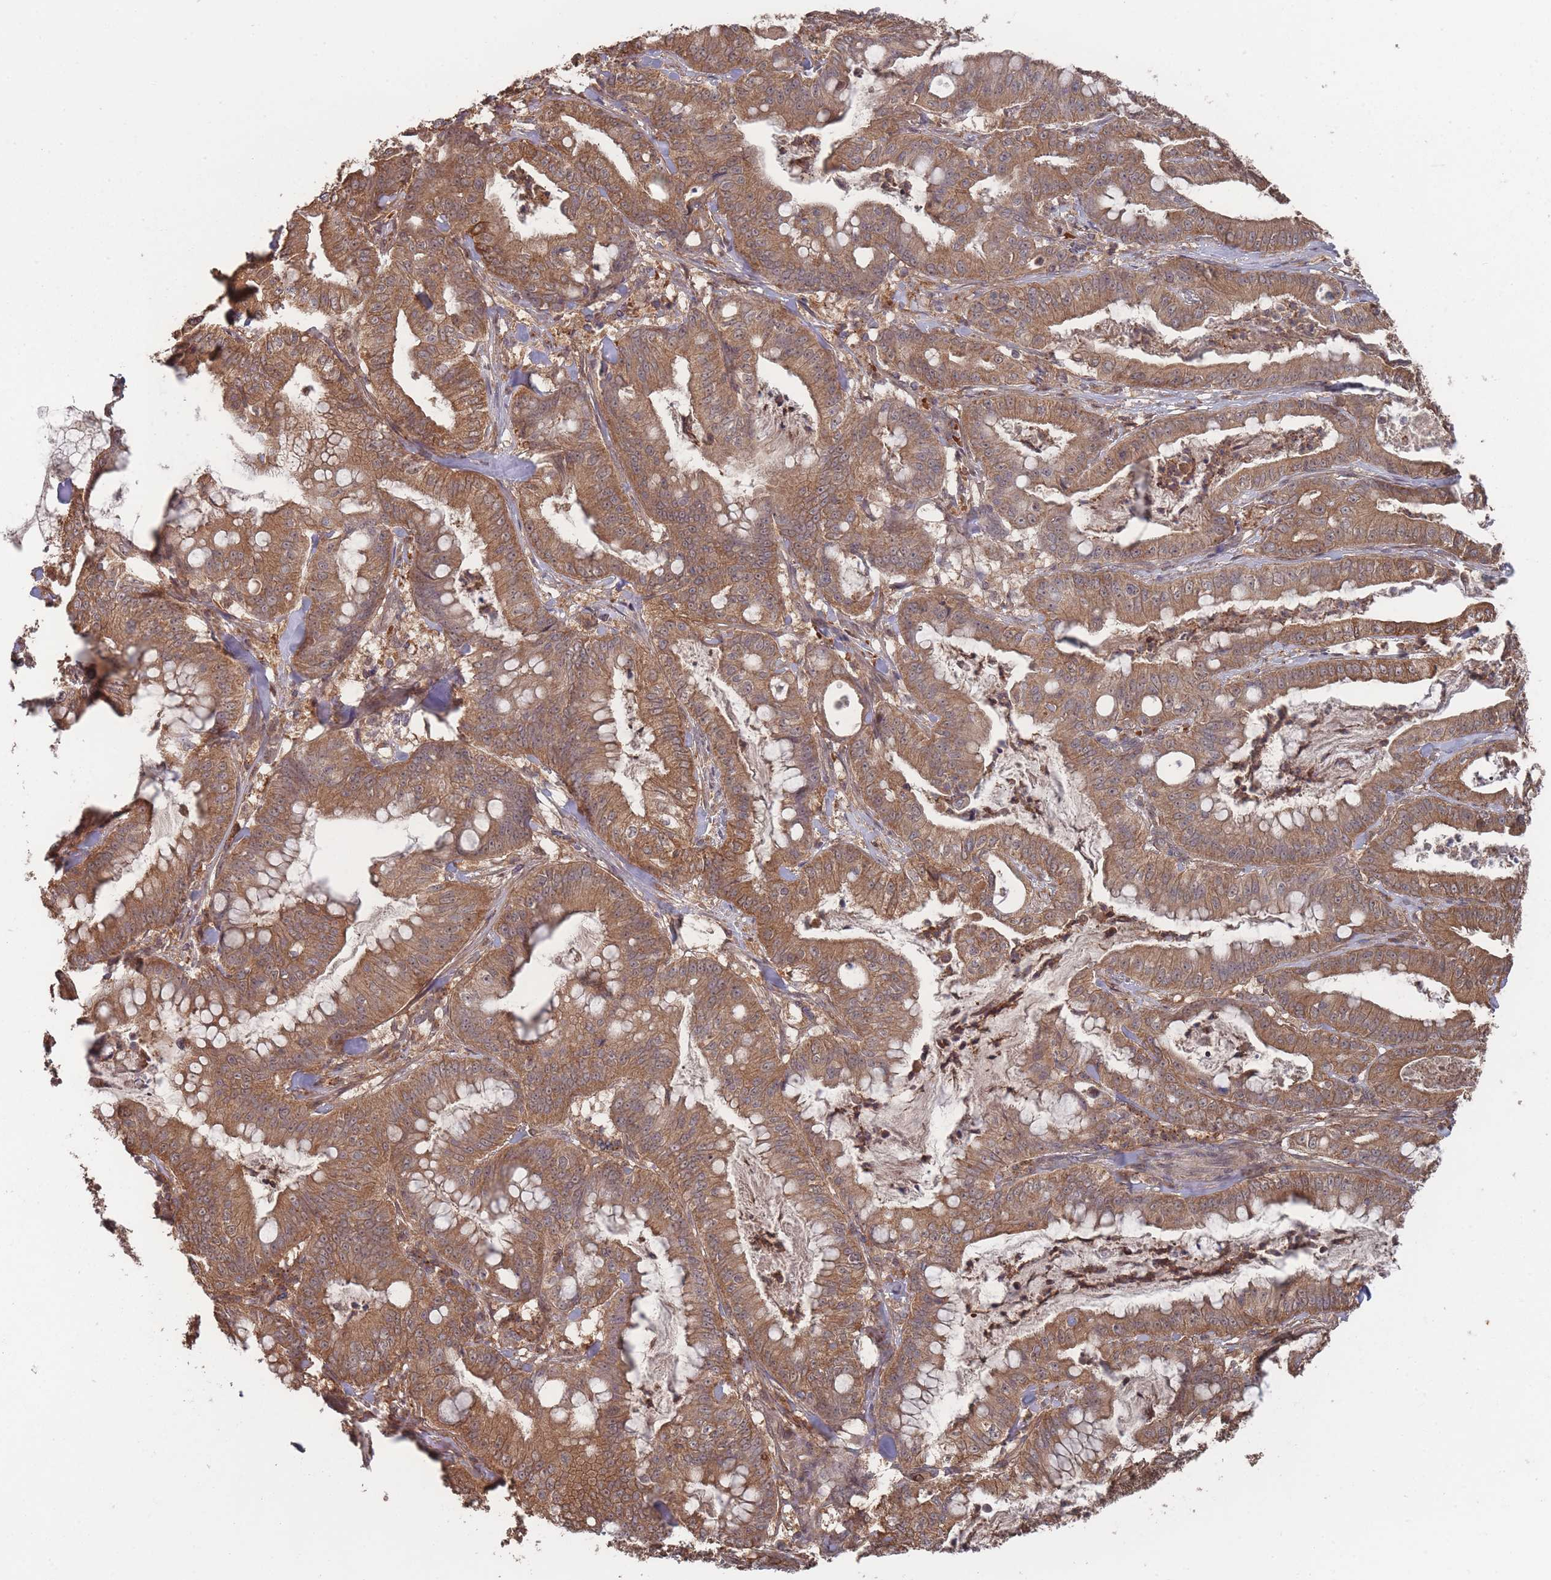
{"staining": {"intensity": "moderate", "quantity": ">75%", "location": "cytoplasmic/membranous"}, "tissue": "pancreatic cancer", "cell_type": "Tumor cells", "image_type": "cancer", "snomed": [{"axis": "morphology", "description": "Adenocarcinoma, NOS"}, {"axis": "topography", "description": "Pancreas"}], "caption": "This is a histology image of immunohistochemistry (IHC) staining of pancreatic cancer (adenocarcinoma), which shows moderate expression in the cytoplasmic/membranous of tumor cells.", "gene": "SF3B1", "patient": {"sex": "male", "age": 71}}